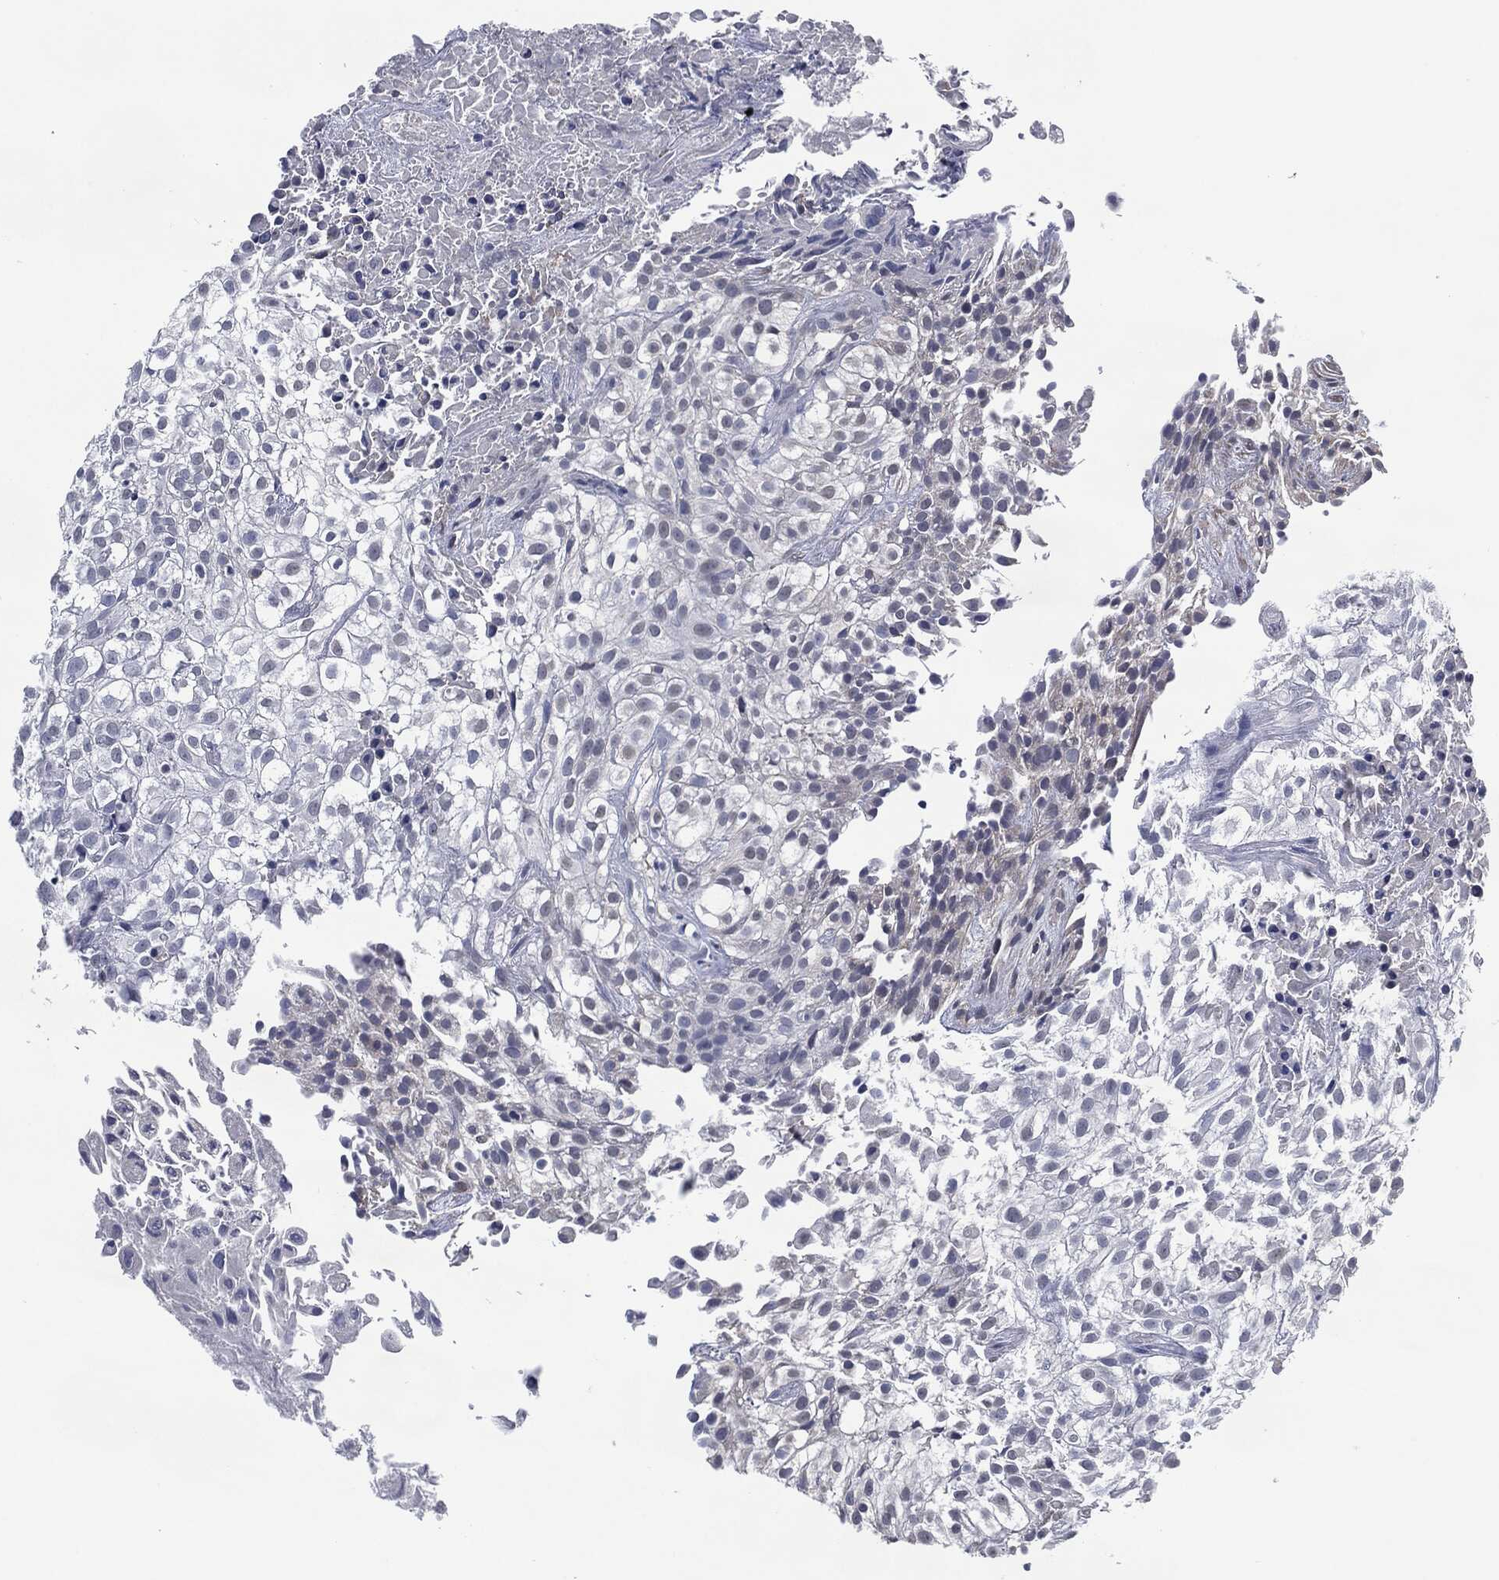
{"staining": {"intensity": "negative", "quantity": "none", "location": "none"}, "tissue": "urothelial cancer", "cell_type": "Tumor cells", "image_type": "cancer", "snomed": [{"axis": "morphology", "description": "Urothelial carcinoma, High grade"}, {"axis": "topography", "description": "Urinary bladder"}], "caption": "Immunohistochemistry photomicrograph of neoplastic tissue: human high-grade urothelial carcinoma stained with DAB (3,3'-diaminobenzidine) reveals no significant protein staining in tumor cells.", "gene": "IL2RG", "patient": {"sex": "male", "age": 56}}